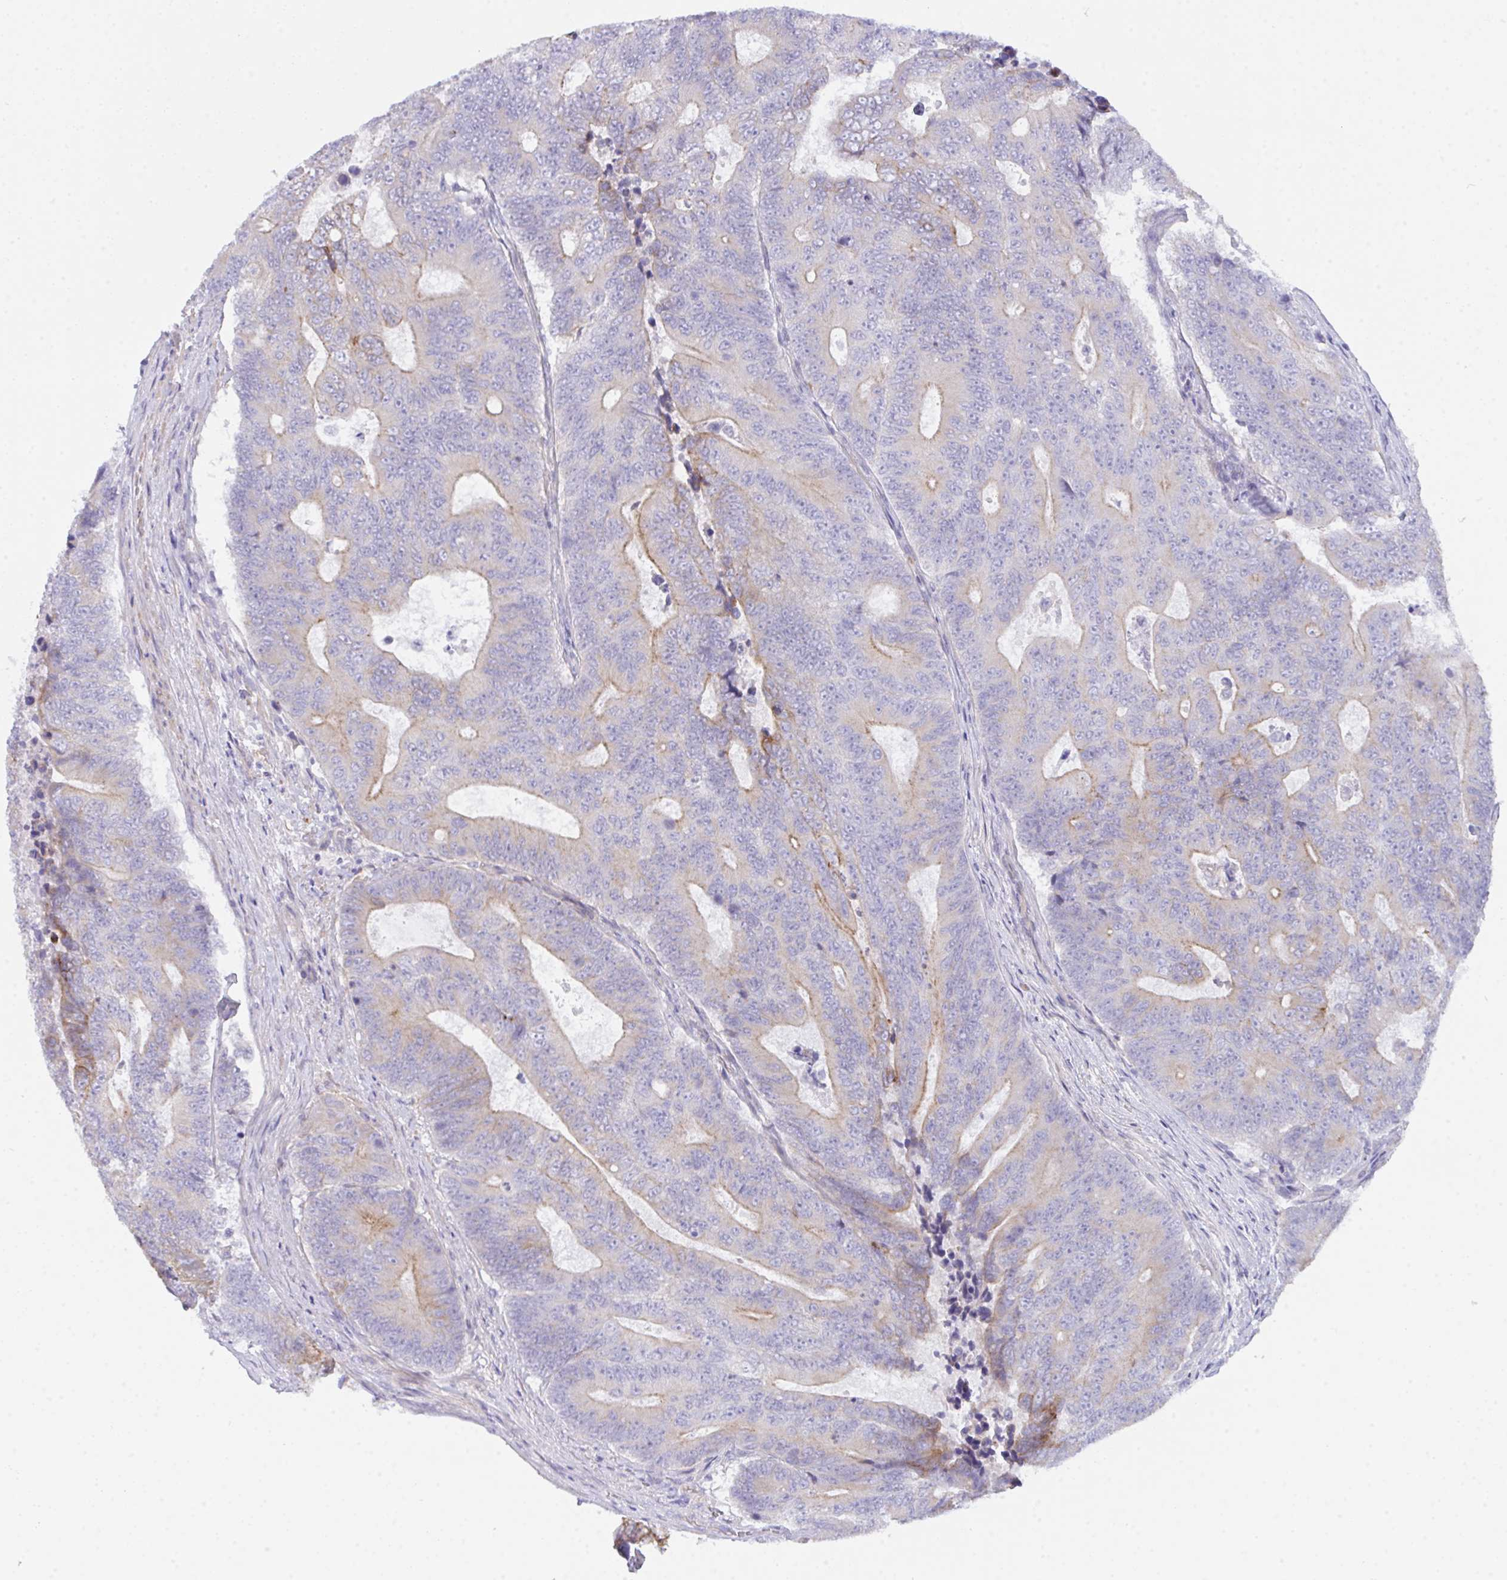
{"staining": {"intensity": "moderate", "quantity": "25%-75%", "location": "cytoplasmic/membranous"}, "tissue": "colorectal cancer", "cell_type": "Tumor cells", "image_type": "cancer", "snomed": [{"axis": "morphology", "description": "Adenocarcinoma, NOS"}, {"axis": "topography", "description": "Colon"}], "caption": "Adenocarcinoma (colorectal) stained for a protein (brown) displays moderate cytoplasmic/membranous positive expression in approximately 25%-75% of tumor cells.", "gene": "CEP170B", "patient": {"sex": "female", "age": 48}}